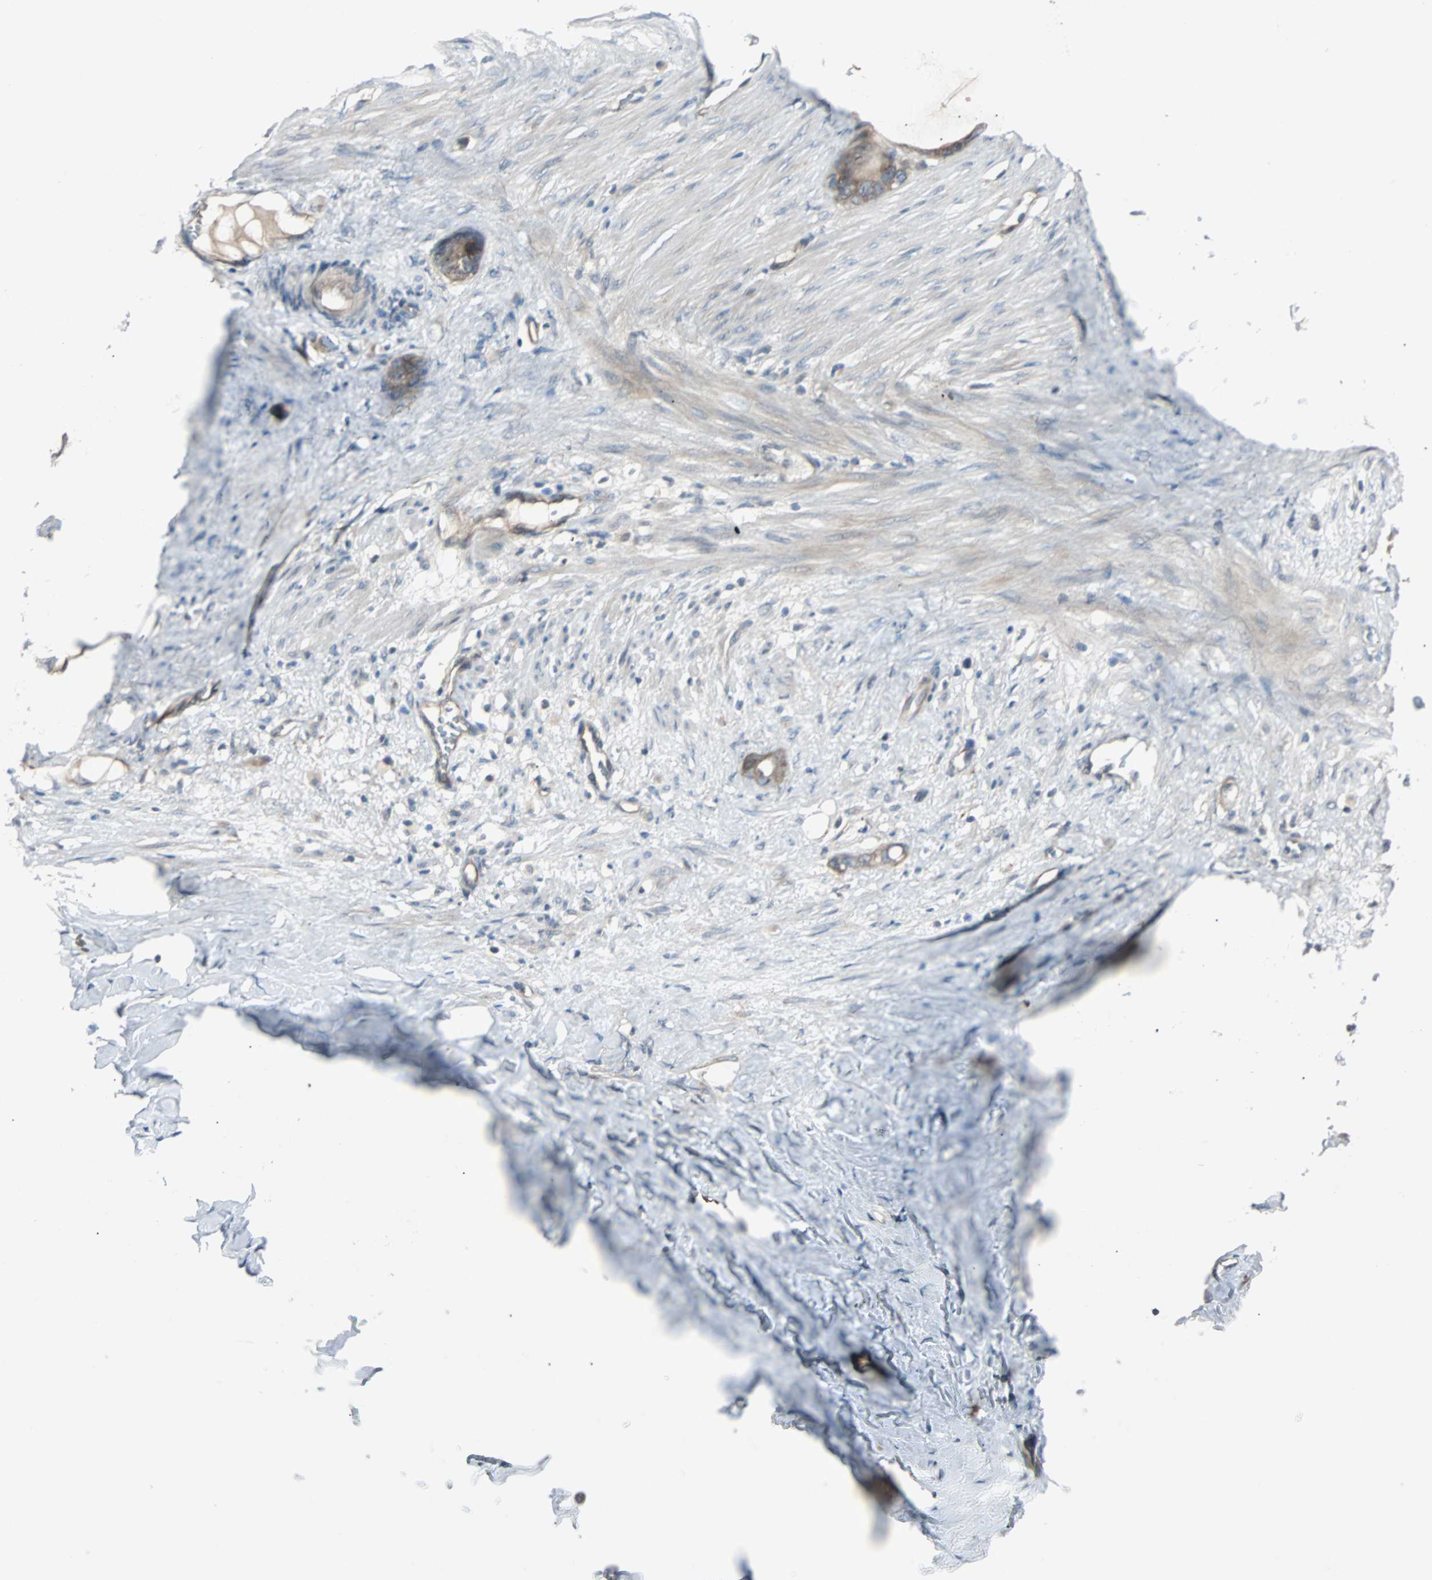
{"staining": {"intensity": "moderate", "quantity": ">75%", "location": "cytoplasmic/membranous"}, "tissue": "stomach cancer", "cell_type": "Tumor cells", "image_type": "cancer", "snomed": [{"axis": "morphology", "description": "Adenocarcinoma, NOS"}, {"axis": "topography", "description": "Stomach"}], "caption": "Moderate cytoplasmic/membranous staining for a protein is present in approximately >75% of tumor cells of stomach cancer using immunohistochemistry.", "gene": "ARF1", "patient": {"sex": "female", "age": 75}}